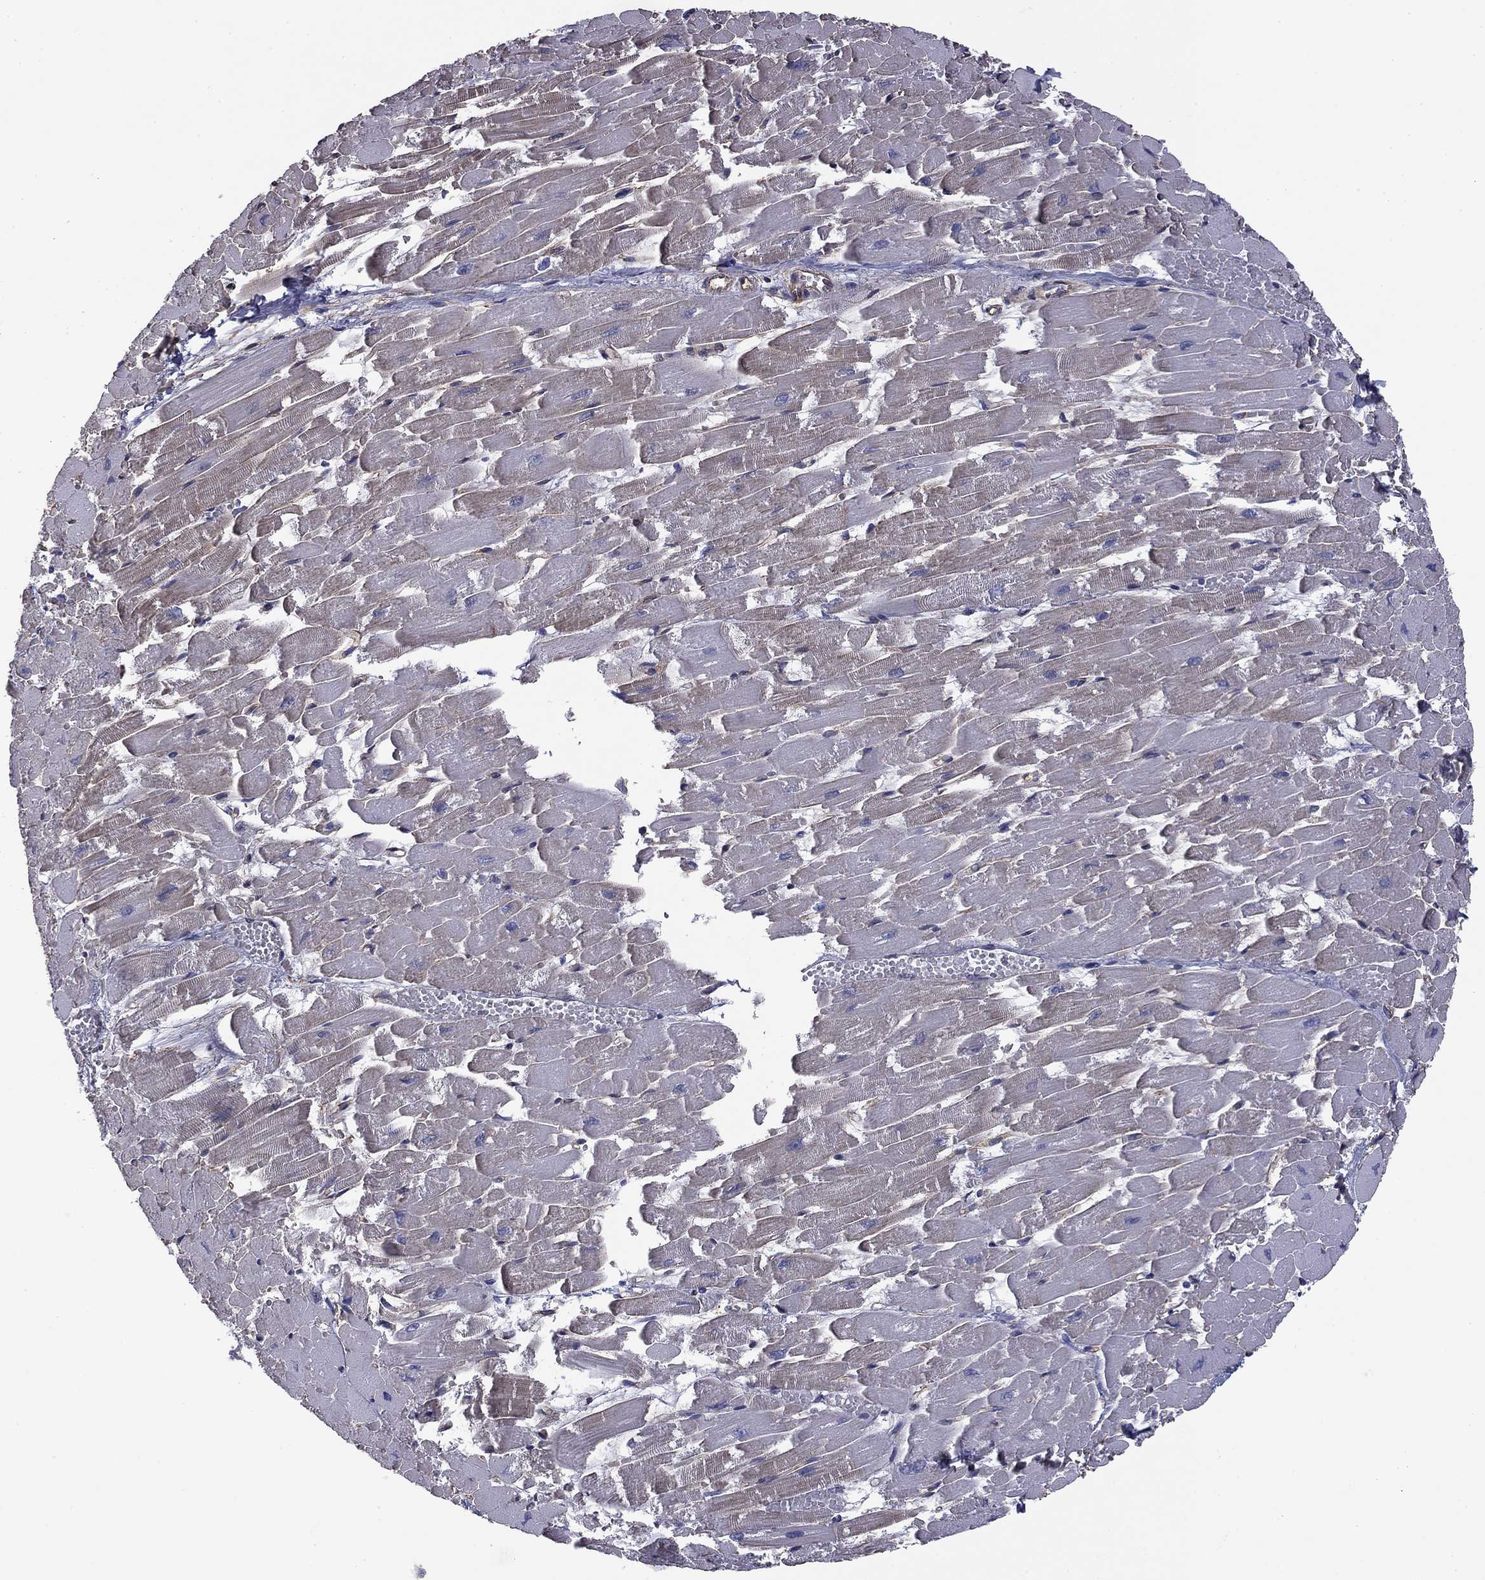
{"staining": {"intensity": "weak", "quantity": "25%-75%", "location": "cytoplasmic/membranous"}, "tissue": "heart muscle", "cell_type": "Cardiomyocytes", "image_type": "normal", "snomed": [{"axis": "morphology", "description": "Normal tissue, NOS"}, {"axis": "topography", "description": "Heart"}], "caption": "Immunohistochemical staining of normal human heart muscle displays 25%-75% levels of weak cytoplasmic/membranous protein expression in about 25%-75% of cardiomyocytes.", "gene": "TCHH", "patient": {"sex": "female", "age": 52}}